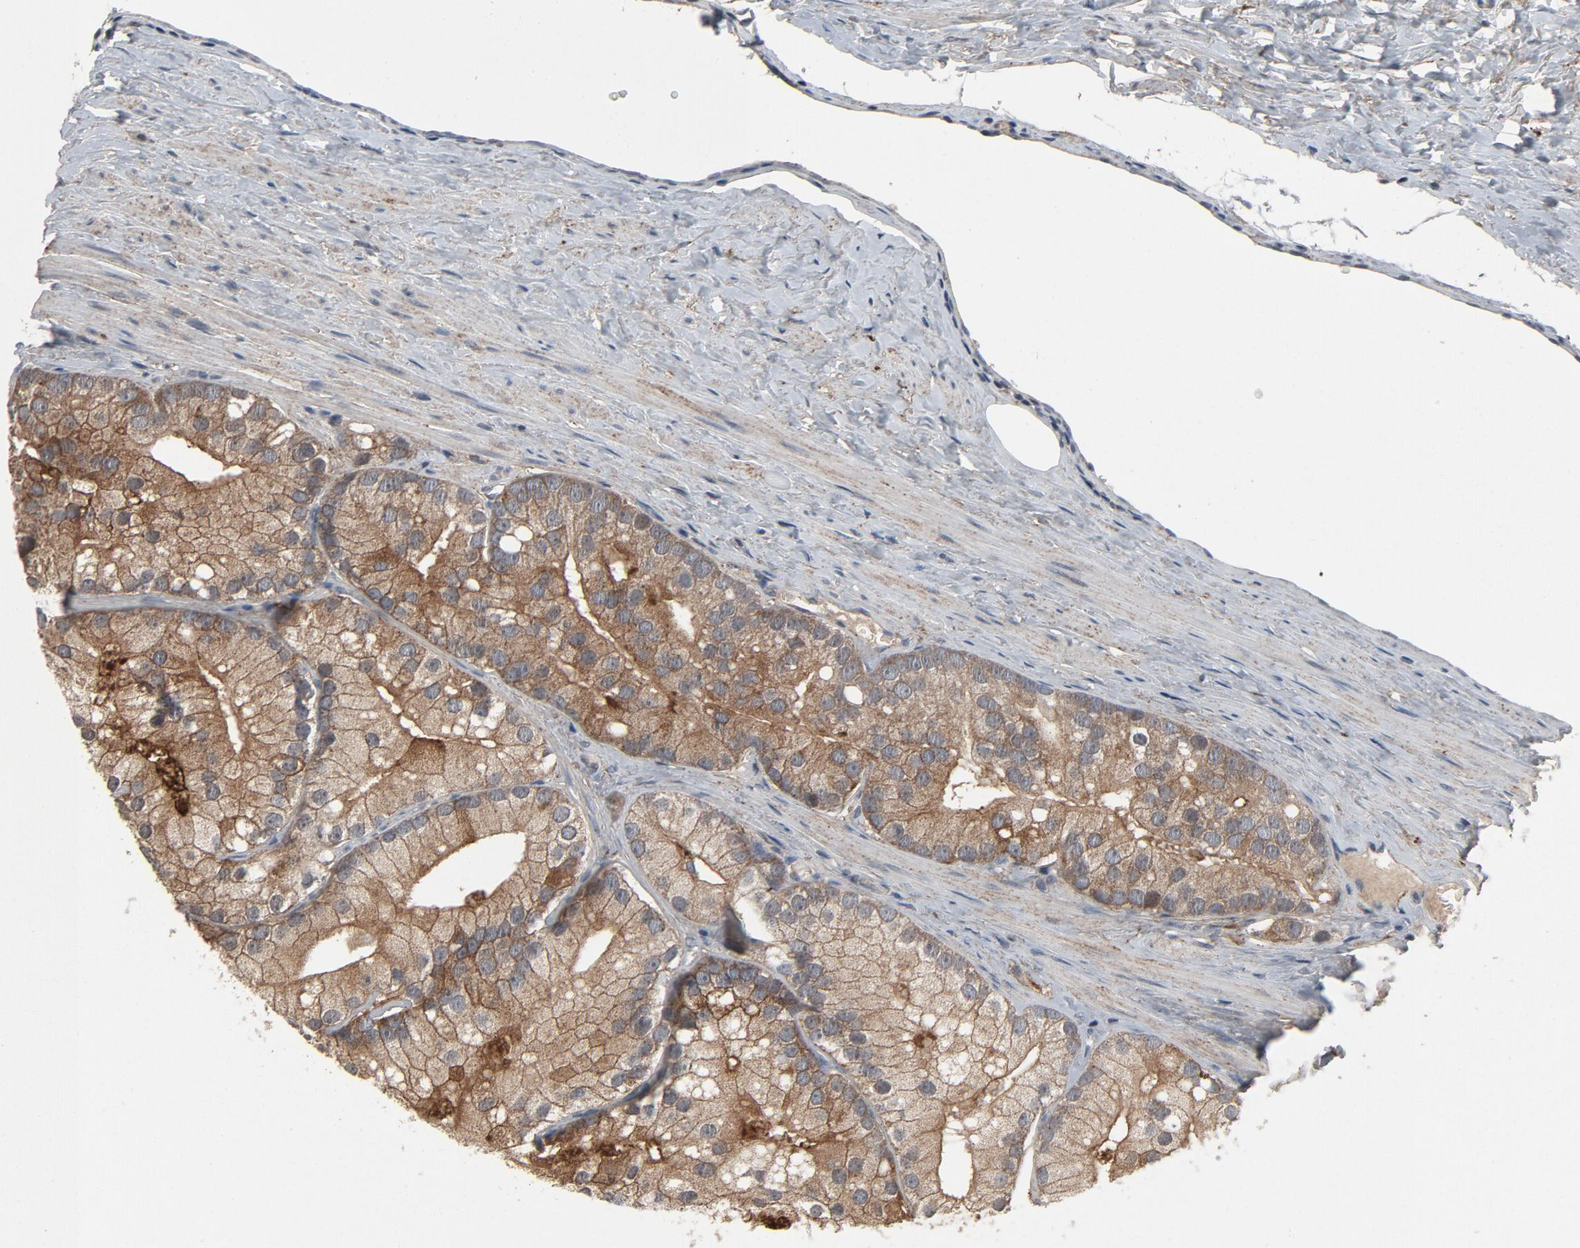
{"staining": {"intensity": "moderate", "quantity": ">75%", "location": "cytoplasmic/membranous"}, "tissue": "prostate cancer", "cell_type": "Tumor cells", "image_type": "cancer", "snomed": [{"axis": "morphology", "description": "Adenocarcinoma, Low grade"}, {"axis": "topography", "description": "Prostate"}], "caption": "DAB (3,3'-diaminobenzidine) immunohistochemical staining of prostate cancer demonstrates moderate cytoplasmic/membranous protein staining in about >75% of tumor cells.", "gene": "PDZD4", "patient": {"sex": "male", "age": 69}}